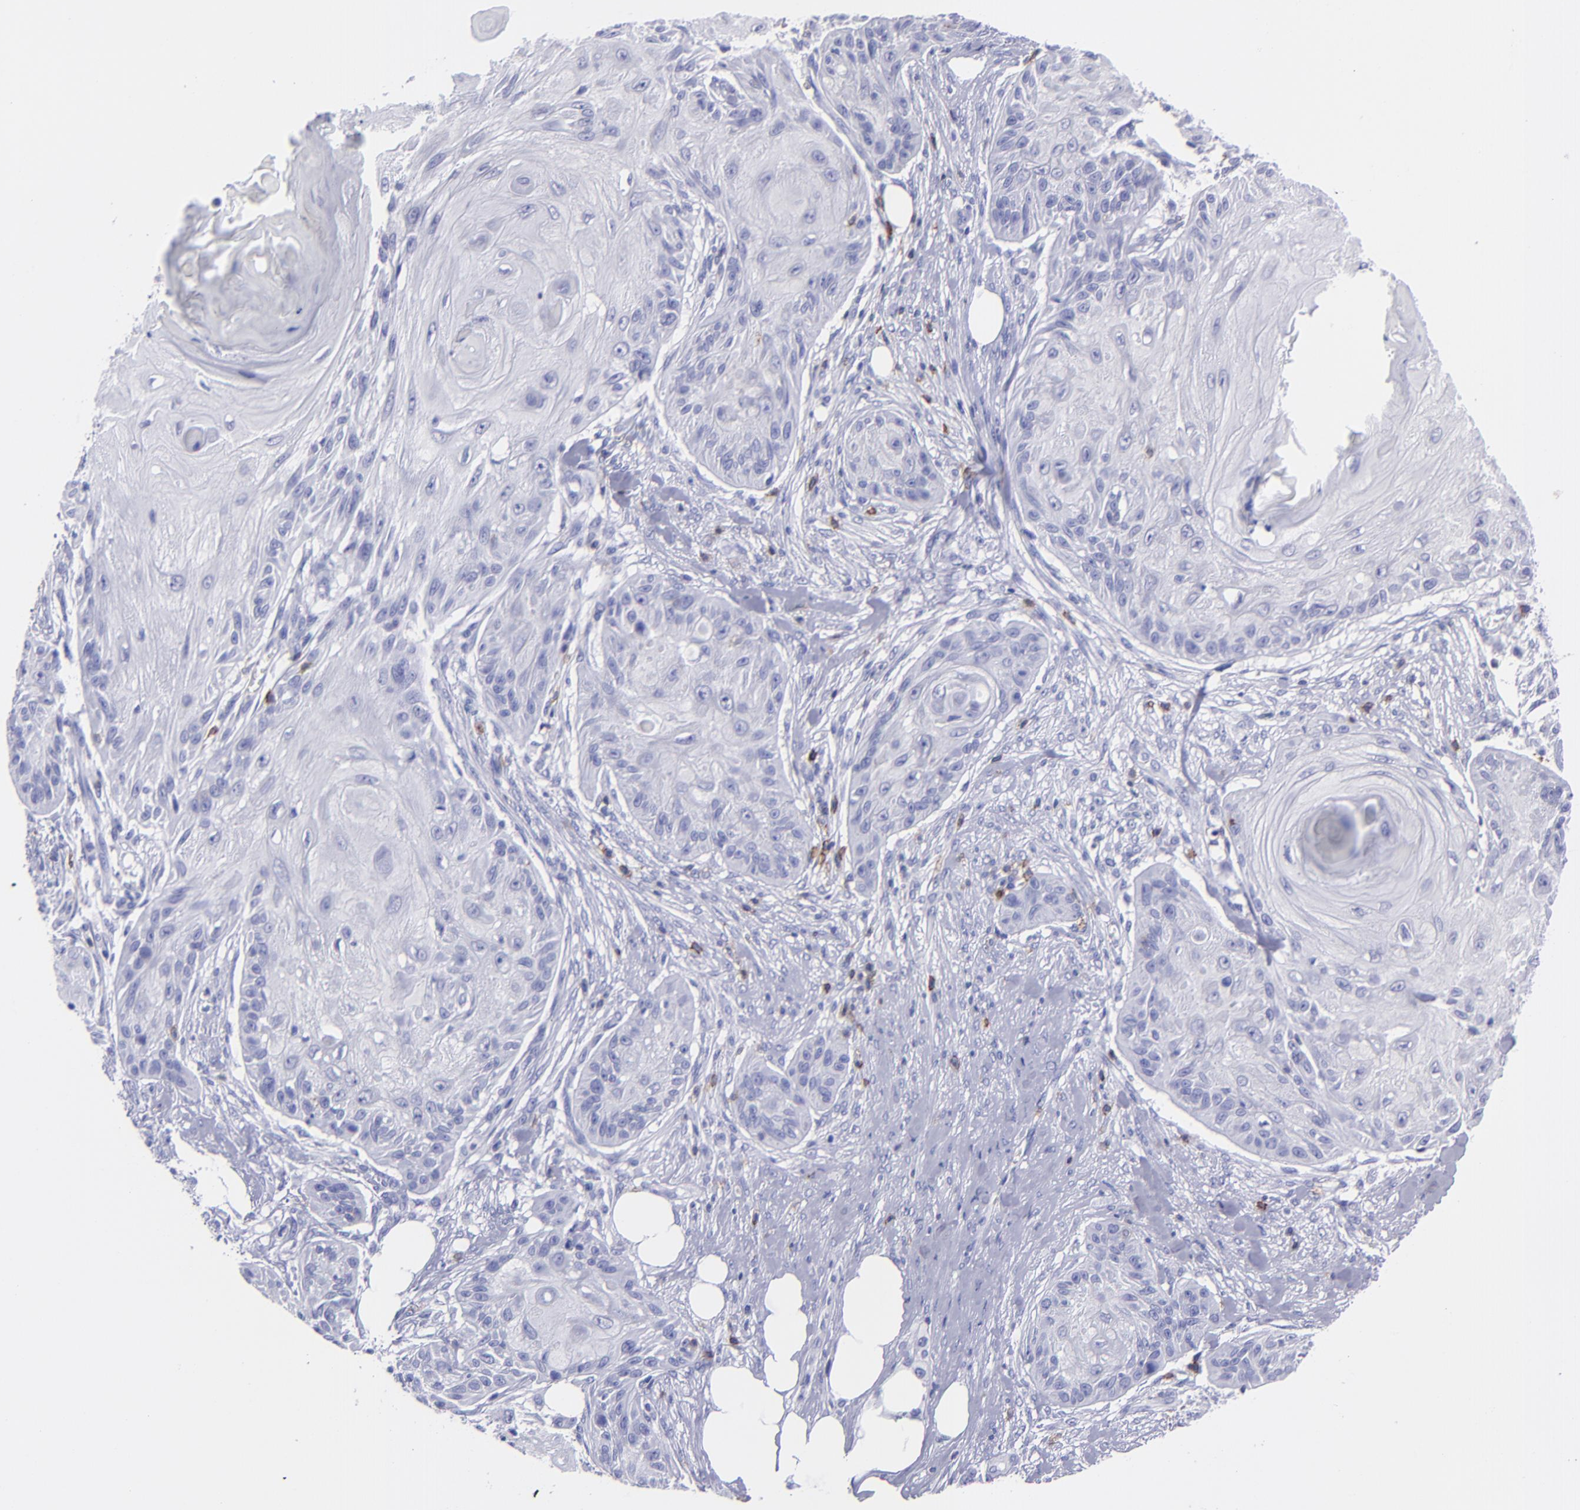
{"staining": {"intensity": "negative", "quantity": "none", "location": "none"}, "tissue": "skin cancer", "cell_type": "Tumor cells", "image_type": "cancer", "snomed": [{"axis": "morphology", "description": "Squamous cell carcinoma, NOS"}, {"axis": "topography", "description": "Skin"}], "caption": "Protein analysis of squamous cell carcinoma (skin) demonstrates no significant staining in tumor cells.", "gene": "CD6", "patient": {"sex": "female", "age": 88}}